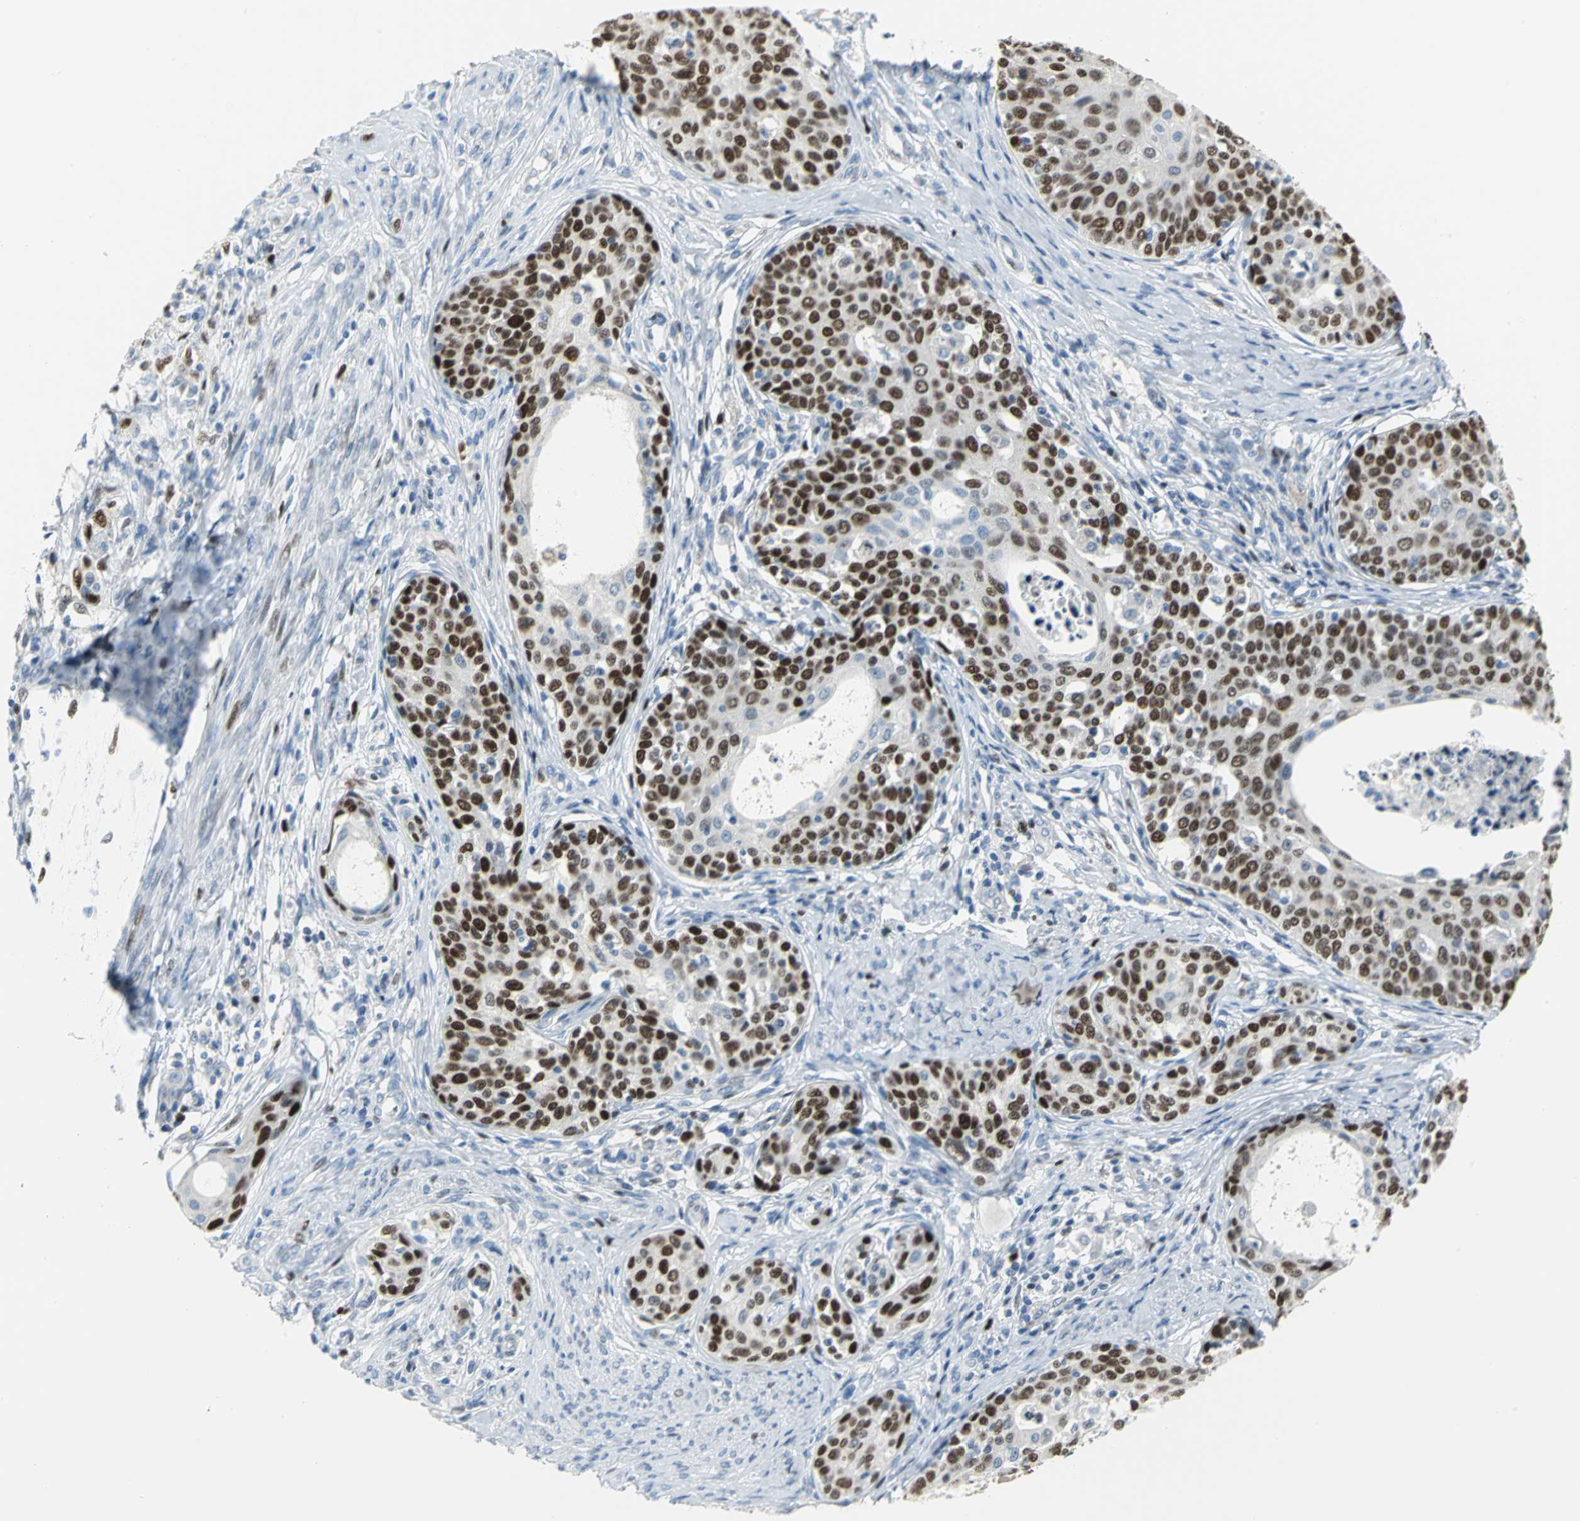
{"staining": {"intensity": "strong", "quantity": ">75%", "location": "nuclear"}, "tissue": "cervical cancer", "cell_type": "Tumor cells", "image_type": "cancer", "snomed": [{"axis": "morphology", "description": "Squamous cell carcinoma, NOS"}, {"axis": "morphology", "description": "Adenocarcinoma, NOS"}, {"axis": "topography", "description": "Cervix"}], "caption": "Immunohistochemical staining of cervical cancer demonstrates strong nuclear protein expression in about >75% of tumor cells.", "gene": "MCM4", "patient": {"sex": "female", "age": 52}}